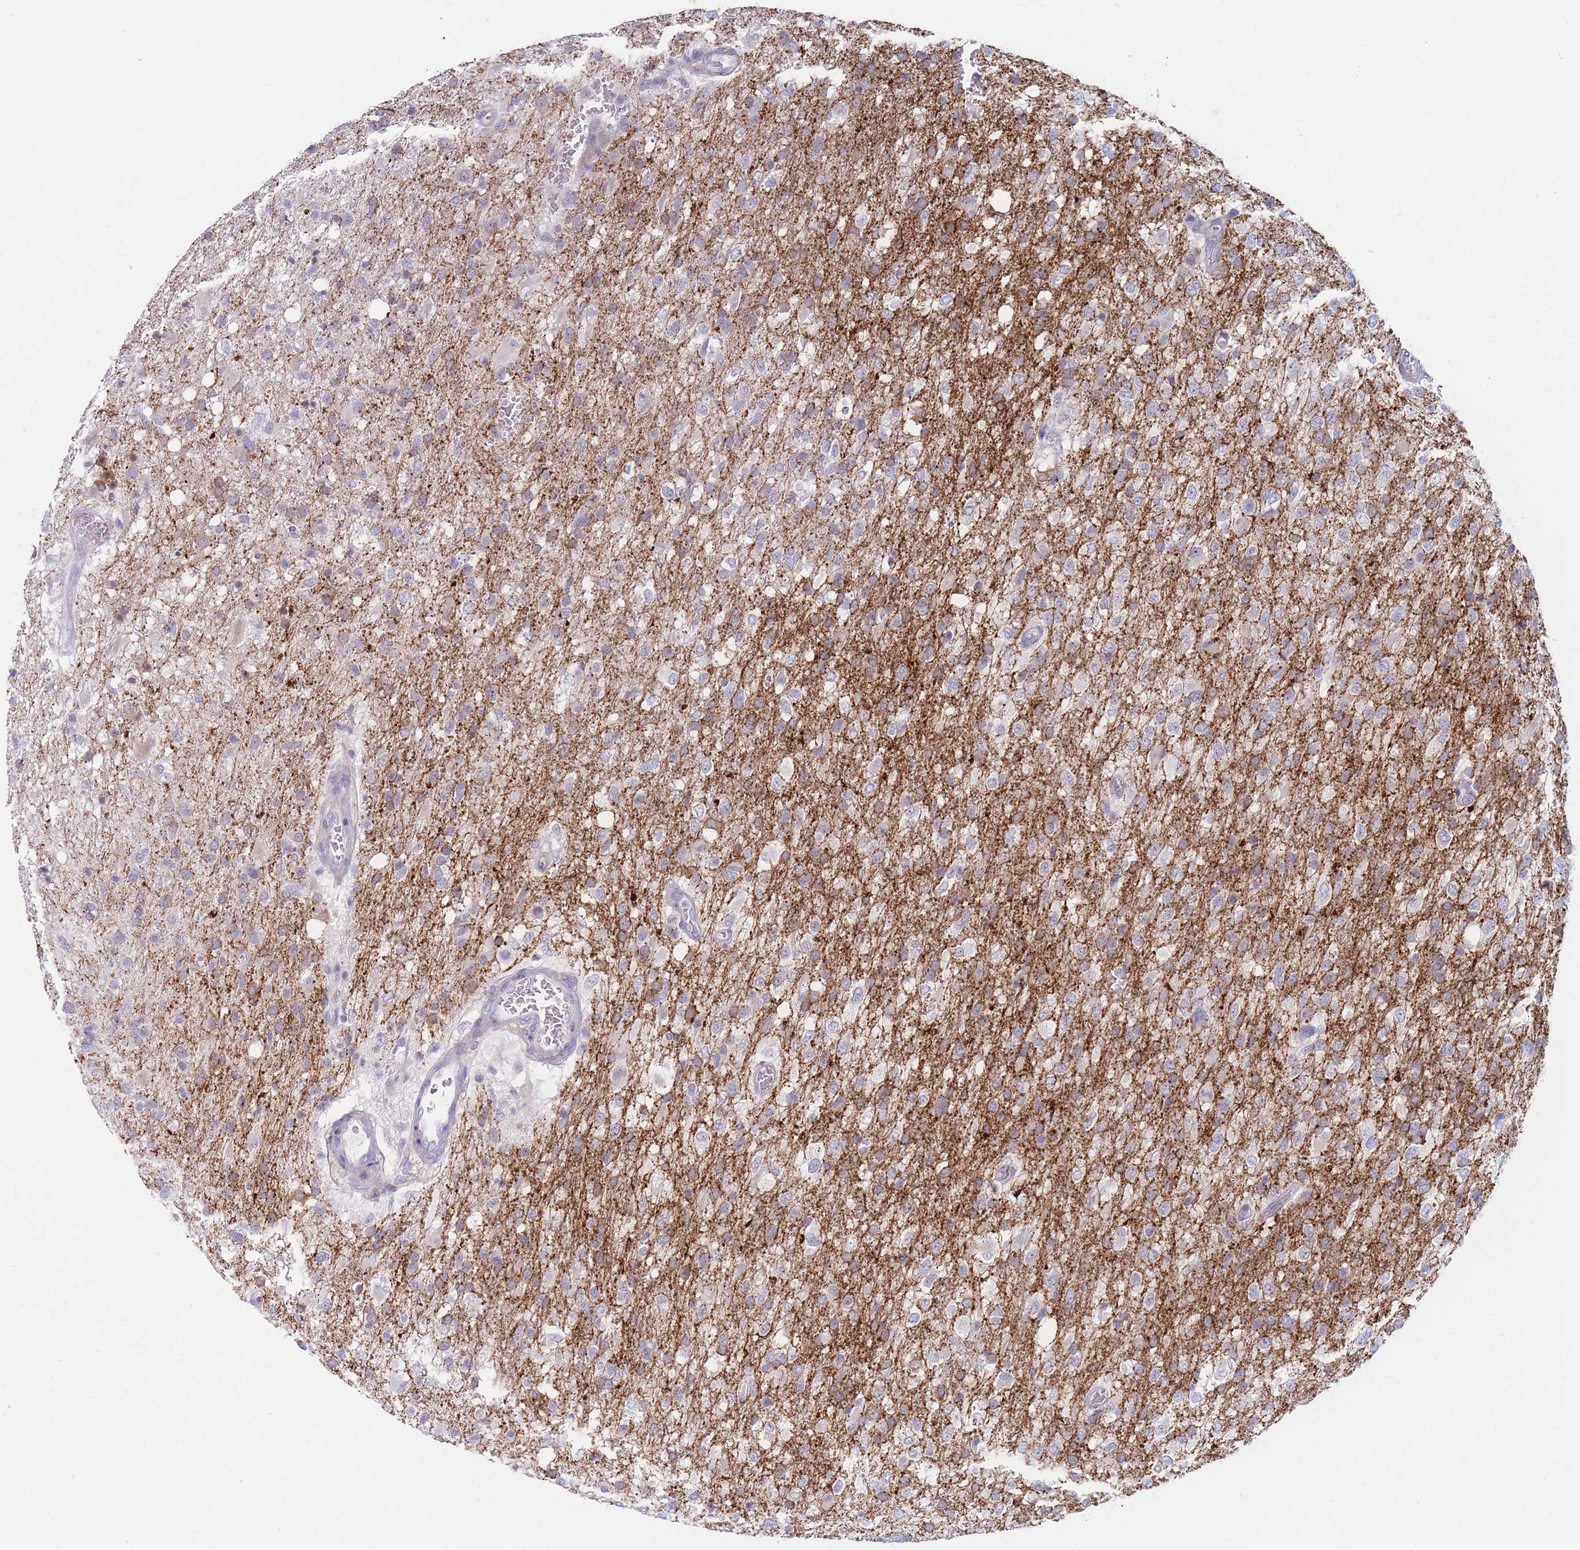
{"staining": {"intensity": "negative", "quantity": "none", "location": "none"}, "tissue": "glioma", "cell_type": "Tumor cells", "image_type": "cancer", "snomed": [{"axis": "morphology", "description": "Glioma, malignant, High grade"}, {"axis": "topography", "description": "Brain"}], "caption": "This is an immunohistochemistry (IHC) histopathology image of glioma. There is no staining in tumor cells.", "gene": "SPATS1", "patient": {"sex": "female", "age": 74}}